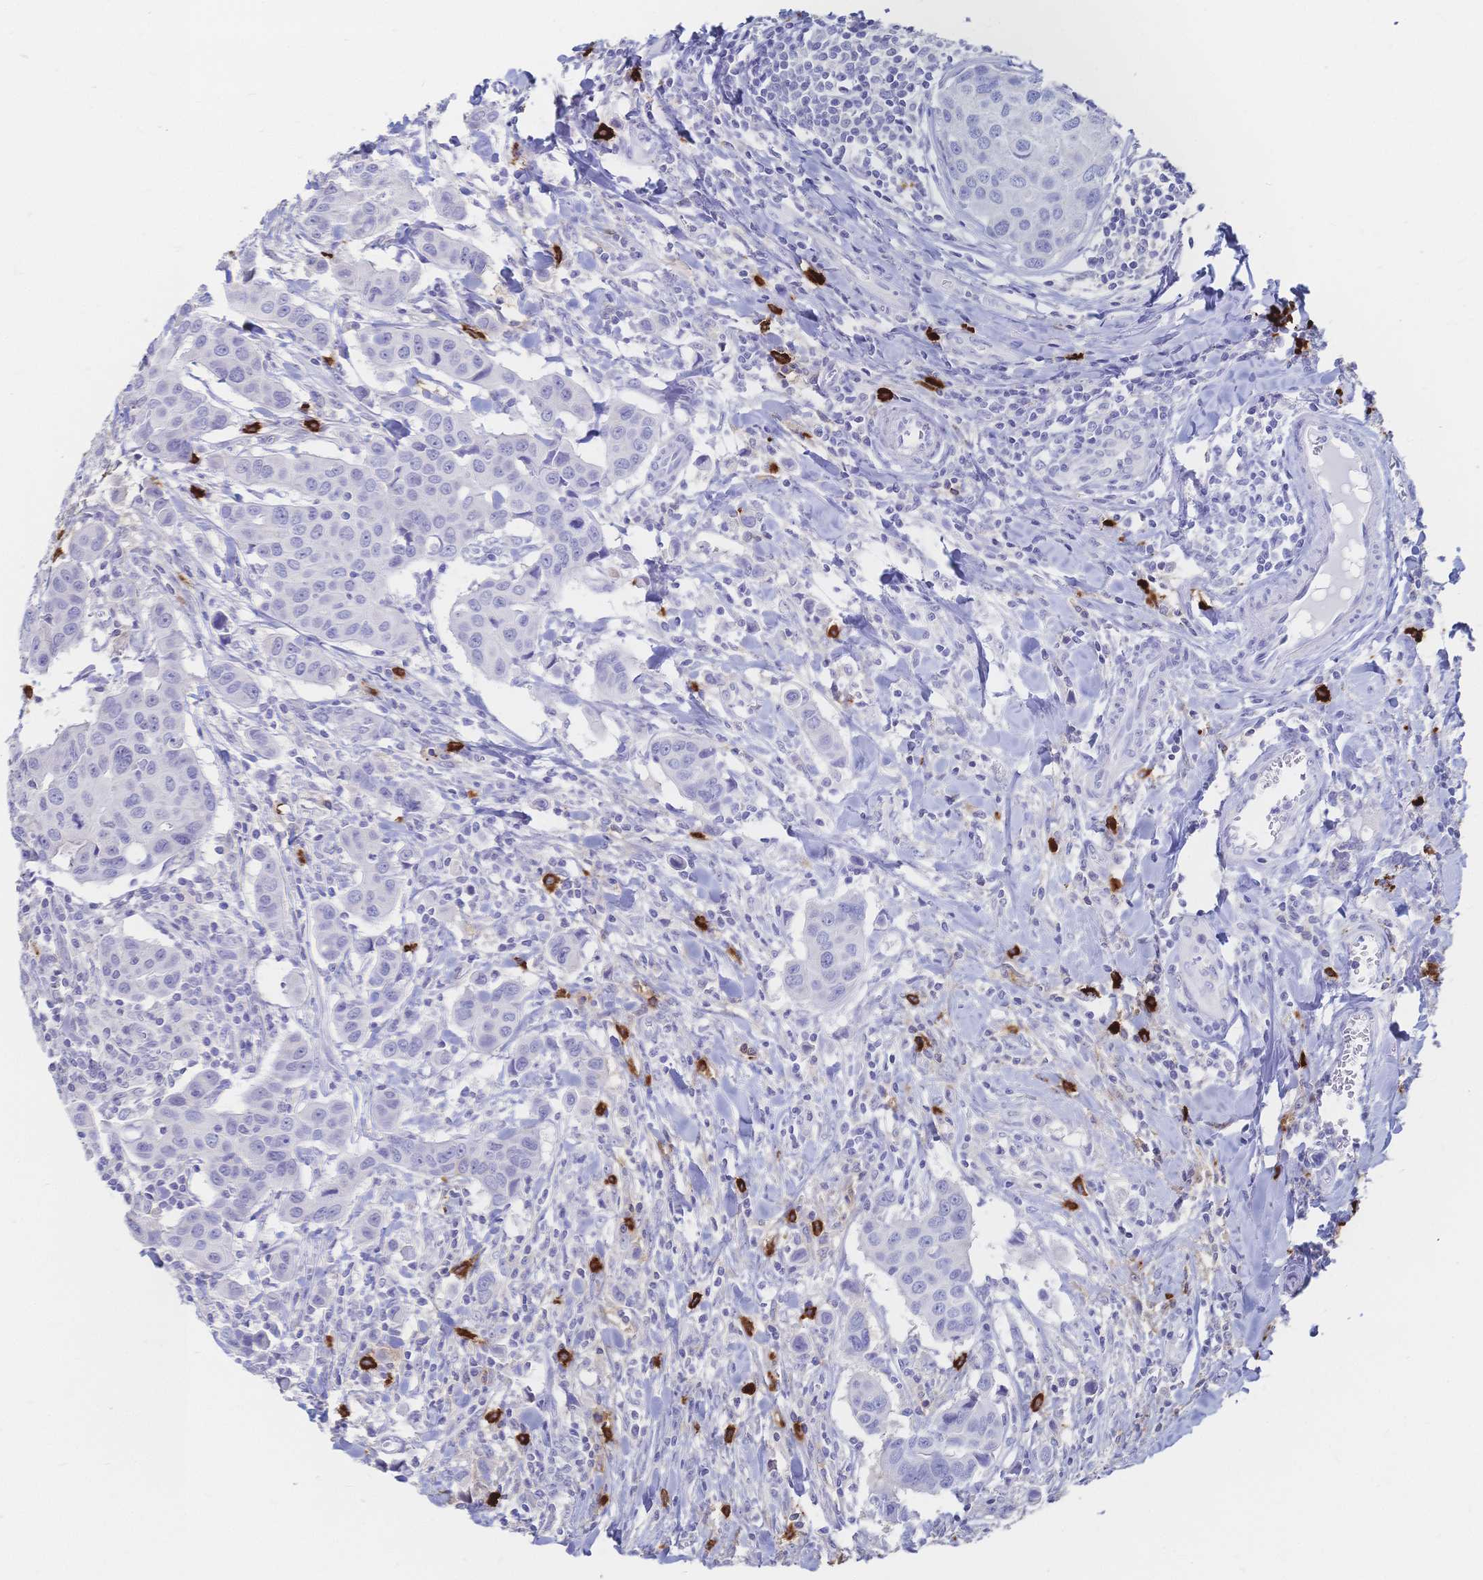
{"staining": {"intensity": "negative", "quantity": "none", "location": "none"}, "tissue": "breast cancer", "cell_type": "Tumor cells", "image_type": "cancer", "snomed": [{"axis": "morphology", "description": "Duct carcinoma"}, {"axis": "topography", "description": "Breast"}], "caption": "DAB (3,3'-diaminobenzidine) immunohistochemical staining of invasive ductal carcinoma (breast) demonstrates no significant positivity in tumor cells. (DAB IHC visualized using brightfield microscopy, high magnification).", "gene": "IL2RB", "patient": {"sex": "female", "age": 24}}